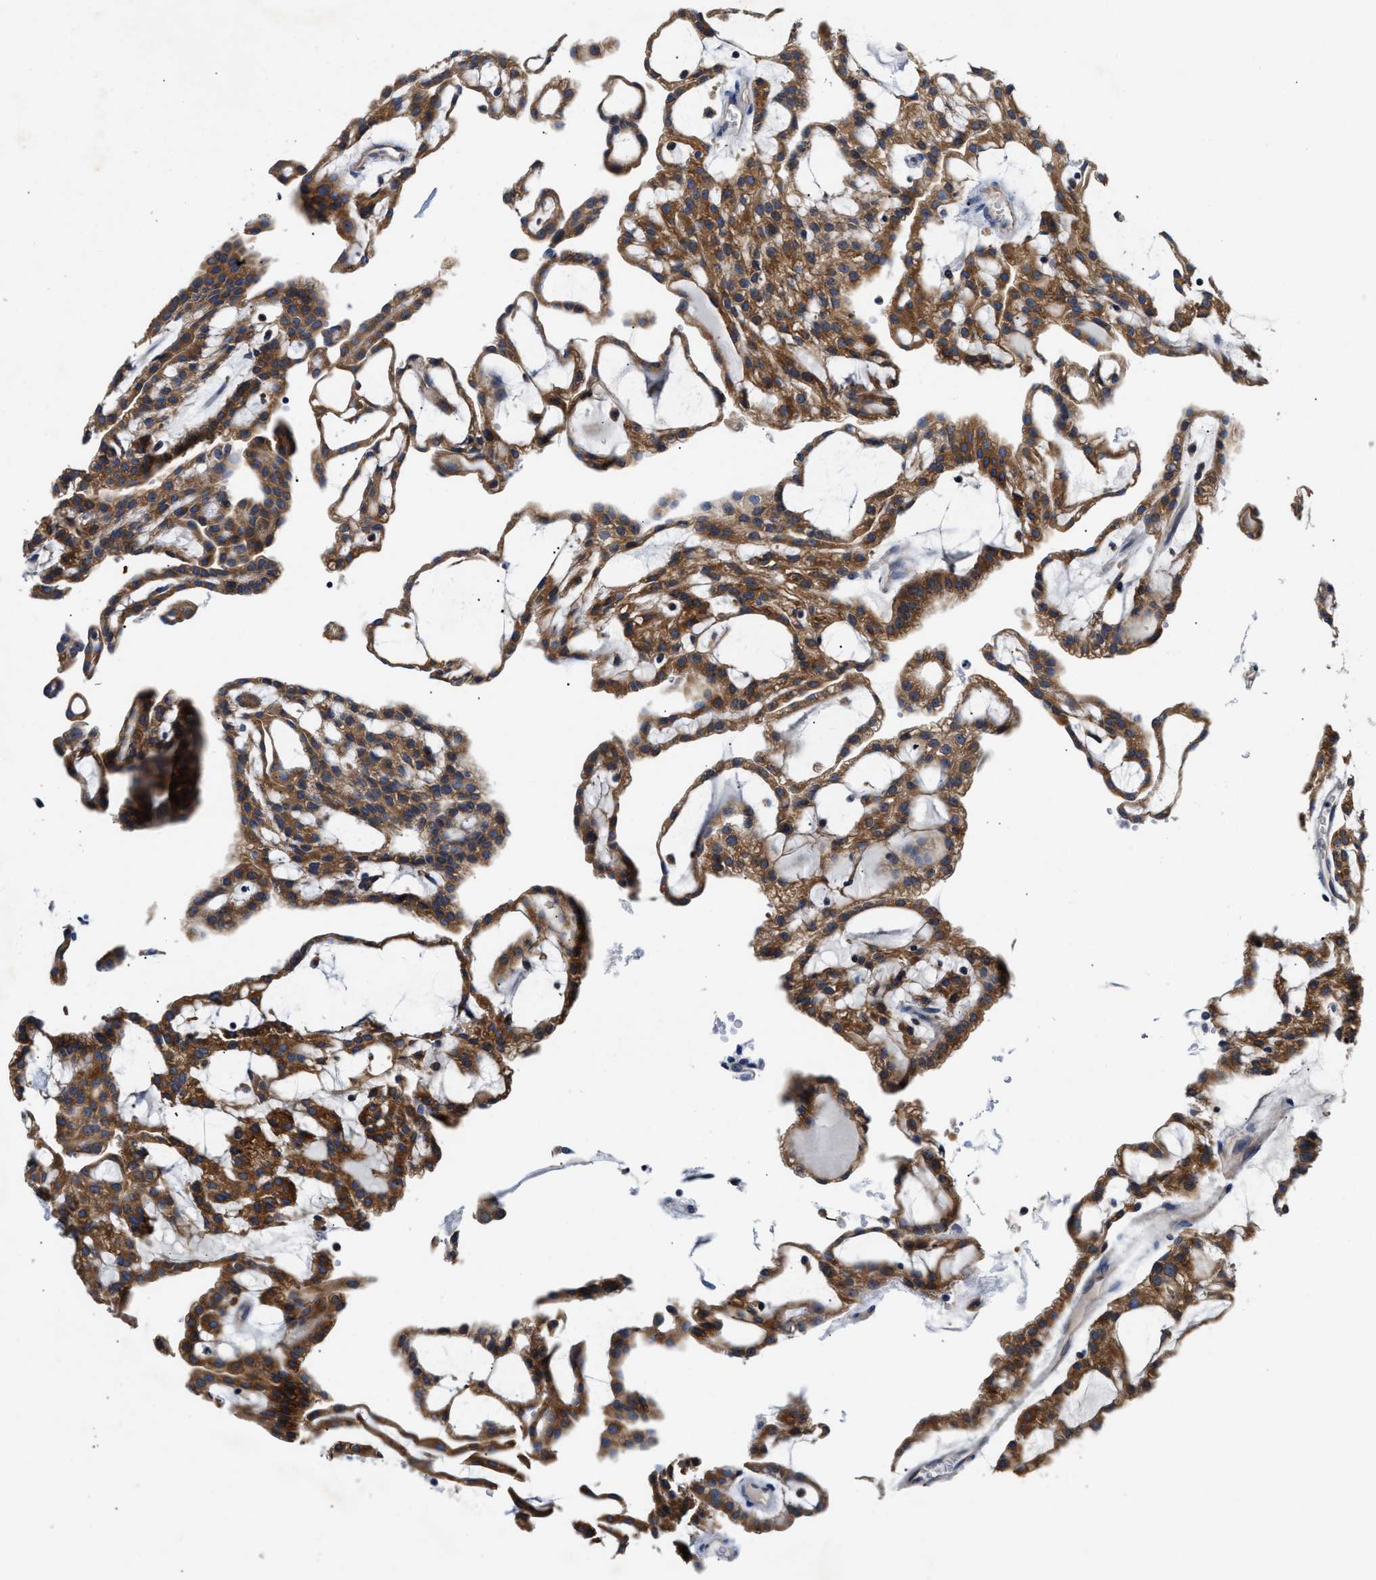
{"staining": {"intensity": "strong", "quantity": ">75%", "location": "cytoplasmic/membranous"}, "tissue": "renal cancer", "cell_type": "Tumor cells", "image_type": "cancer", "snomed": [{"axis": "morphology", "description": "Adenocarcinoma, NOS"}, {"axis": "topography", "description": "Kidney"}], "caption": "There is high levels of strong cytoplasmic/membranous positivity in tumor cells of renal cancer, as demonstrated by immunohistochemical staining (brown color).", "gene": "FAM185A", "patient": {"sex": "male", "age": 63}}